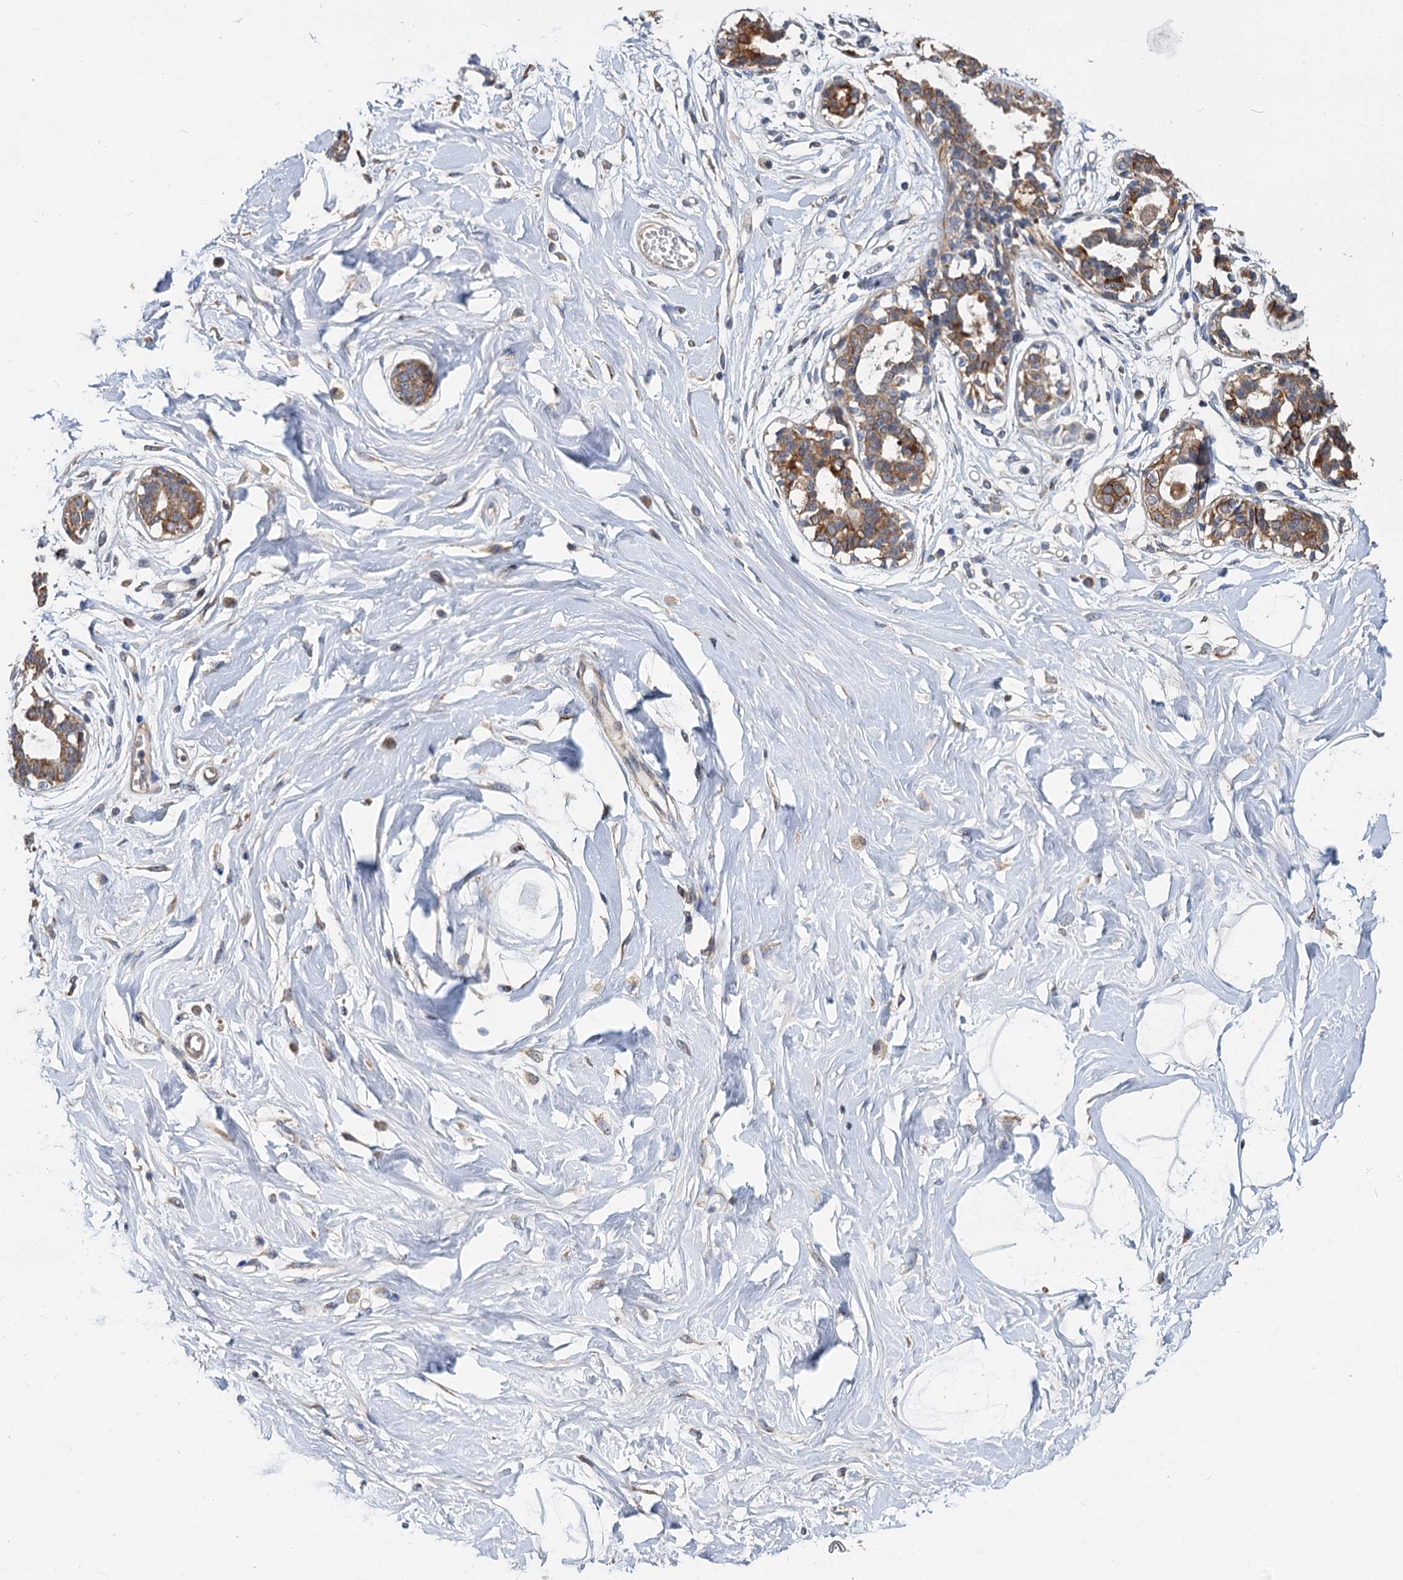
{"staining": {"intensity": "negative", "quantity": "none", "location": "none"}, "tissue": "breast", "cell_type": "Adipocytes", "image_type": "normal", "snomed": [{"axis": "morphology", "description": "Normal tissue, NOS"}, {"axis": "topography", "description": "Breast"}], "caption": "Unremarkable breast was stained to show a protein in brown. There is no significant positivity in adipocytes.", "gene": "ALKBH7", "patient": {"sex": "female", "age": 45}}